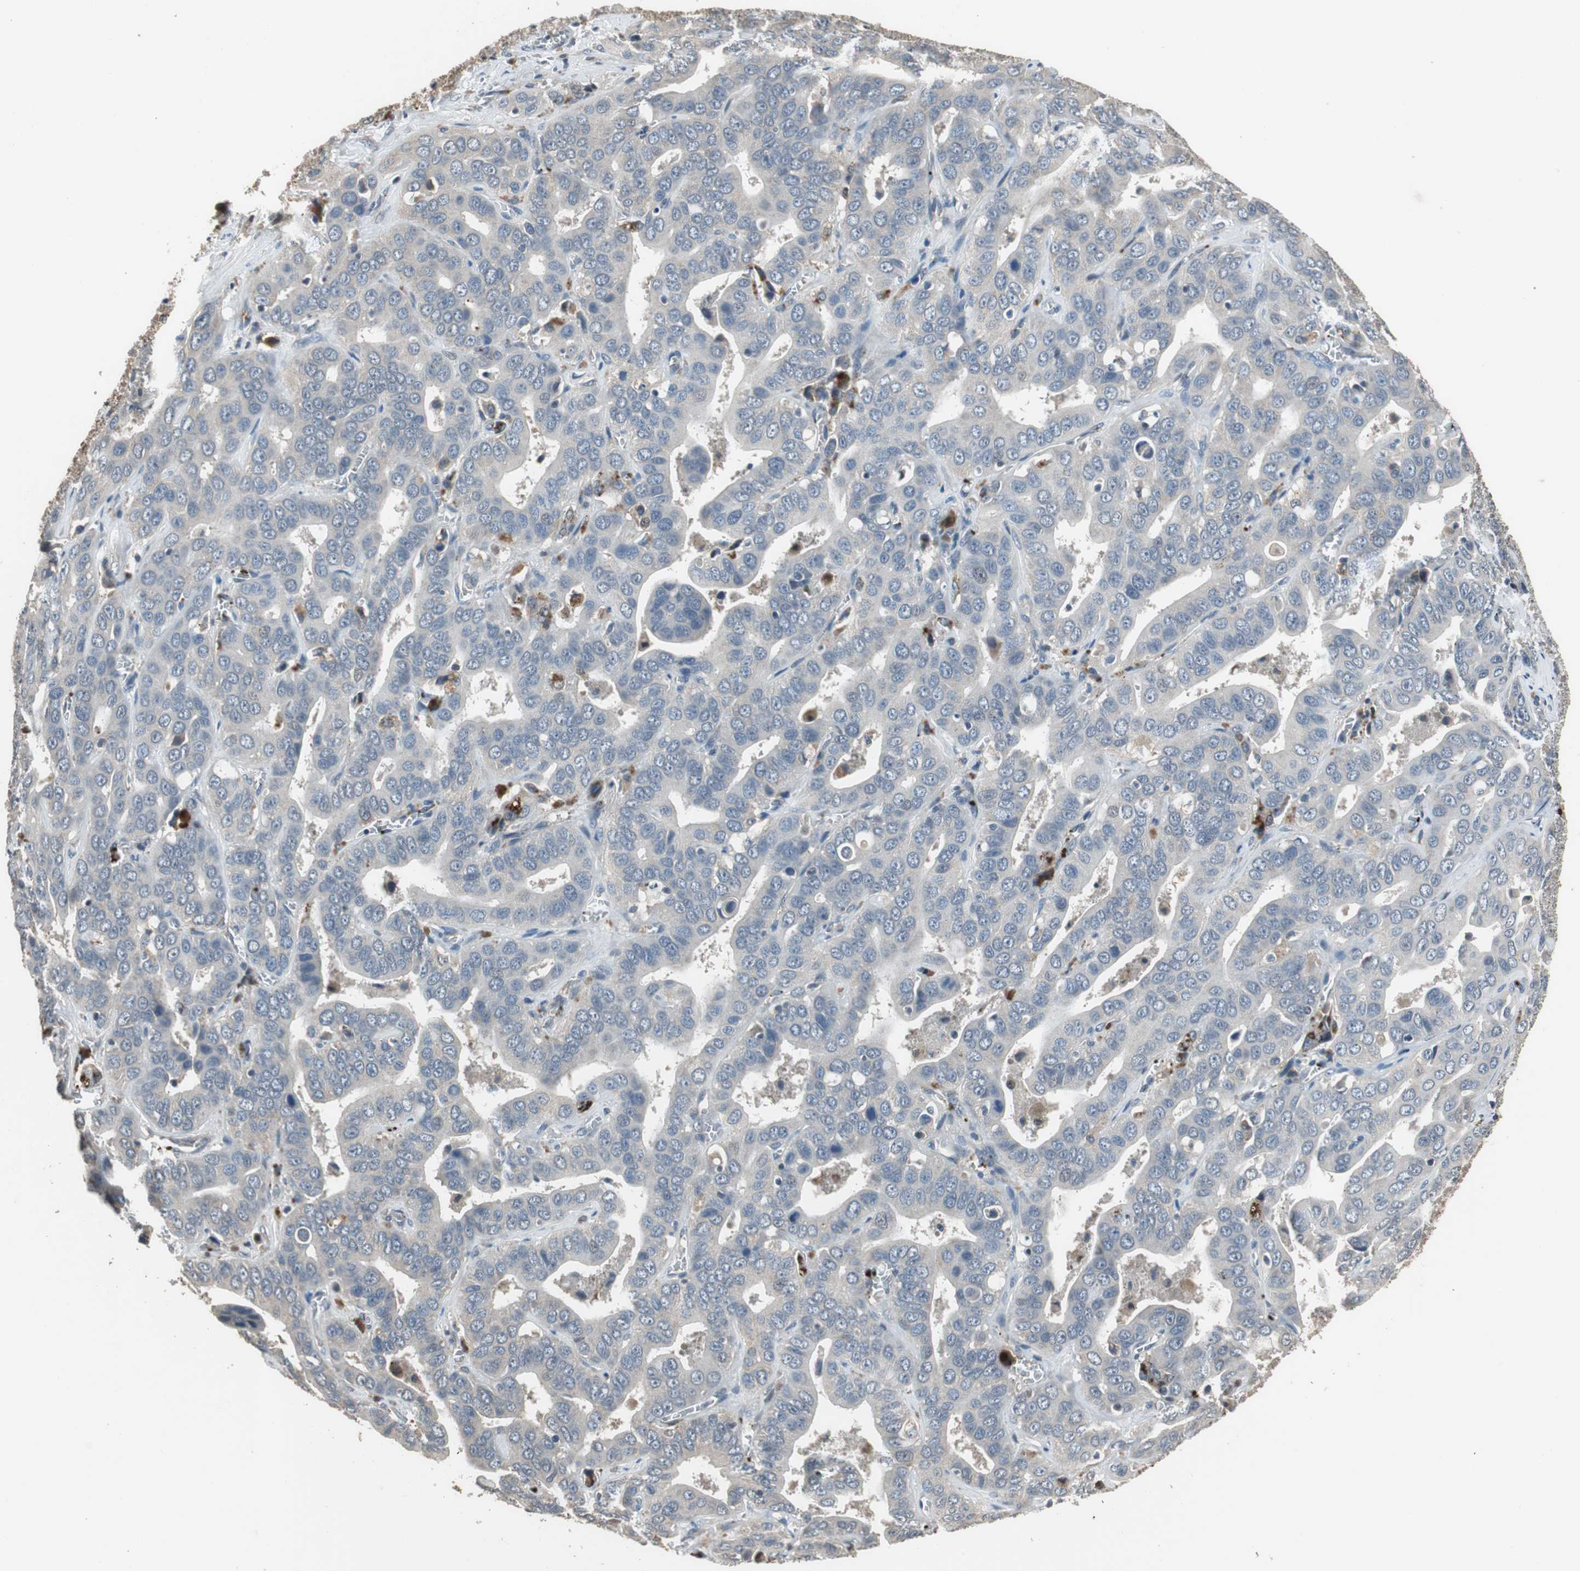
{"staining": {"intensity": "negative", "quantity": "none", "location": "none"}, "tissue": "liver cancer", "cell_type": "Tumor cells", "image_type": "cancer", "snomed": [{"axis": "morphology", "description": "Cholangiocarcinoma"}, {"axis": "topography", "description": "Liver"}], "caption": "Liver cancer was stained to show a protein in brown. There is no significant staining in tumor cells.", "gene": "PI4KB", "patient": {"sex": "female", "age": 52}}